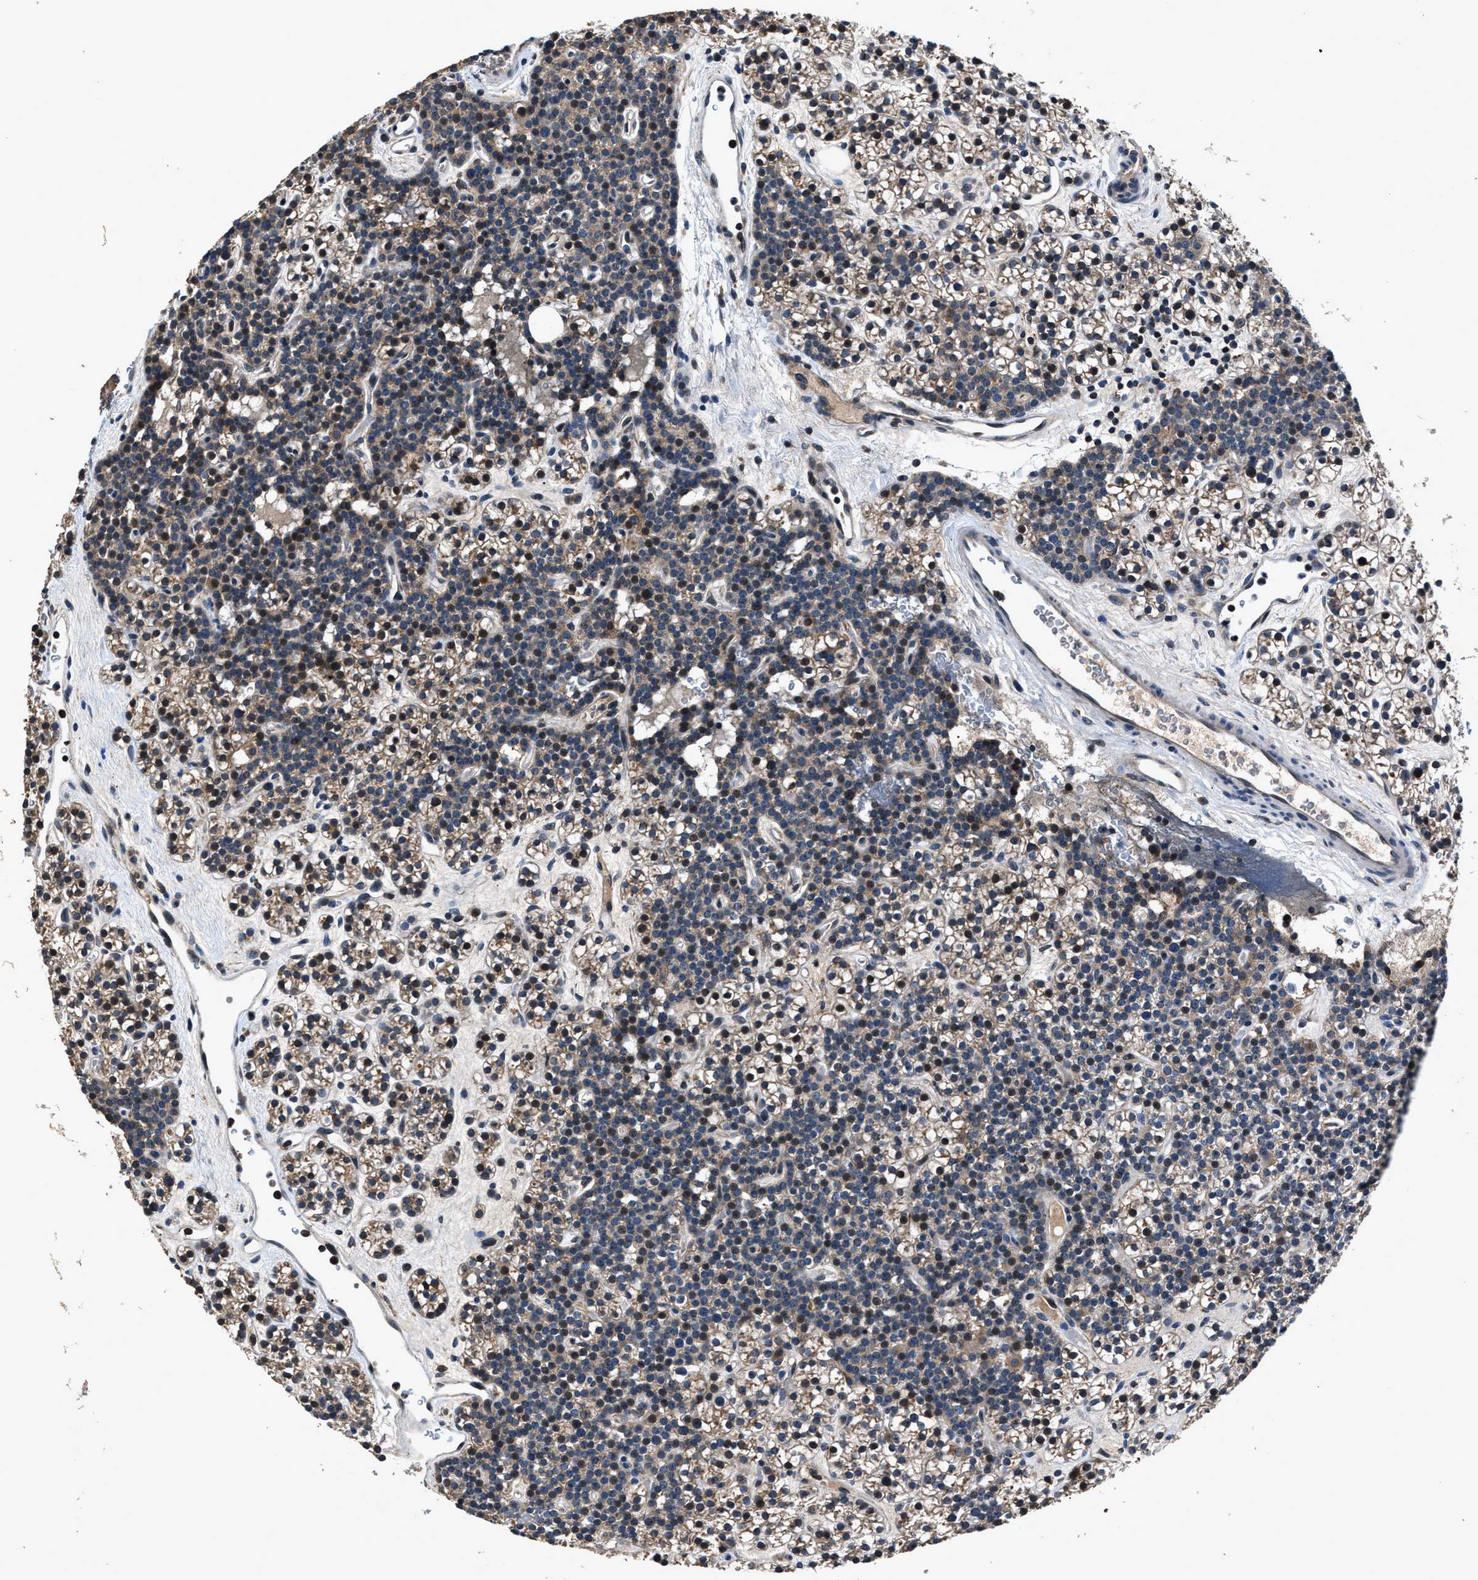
{"staining": {"intensity": "weak", "quantity": ">75%", "location": "cytoplasmic/membranous,nuclear"}, "tissue": "parathyroid gland", "cell_type": "Glandular cells", "image_type": "normal", "snomed": [{"axis": "morphology", "description": "Normal tissue, NOS"}, {"axis": "morphology", "description": "Adenoma, NOS"}, {"axis": "topography", "description": "Parathyroid gland"}], "caption": "Immunohistochemical staining of normal parathyroid gland reveals >75% levels of weak cytoplasmic/membranous,nuclear protein expression in approximately >75% of glandular cells. The staining was performed using DAB, with brown indicating positive protein expression. Nuclei are stained blue with hematoxylin.", "gene": "TNRC18", "patient": {"sex": "female", "age": 54}}